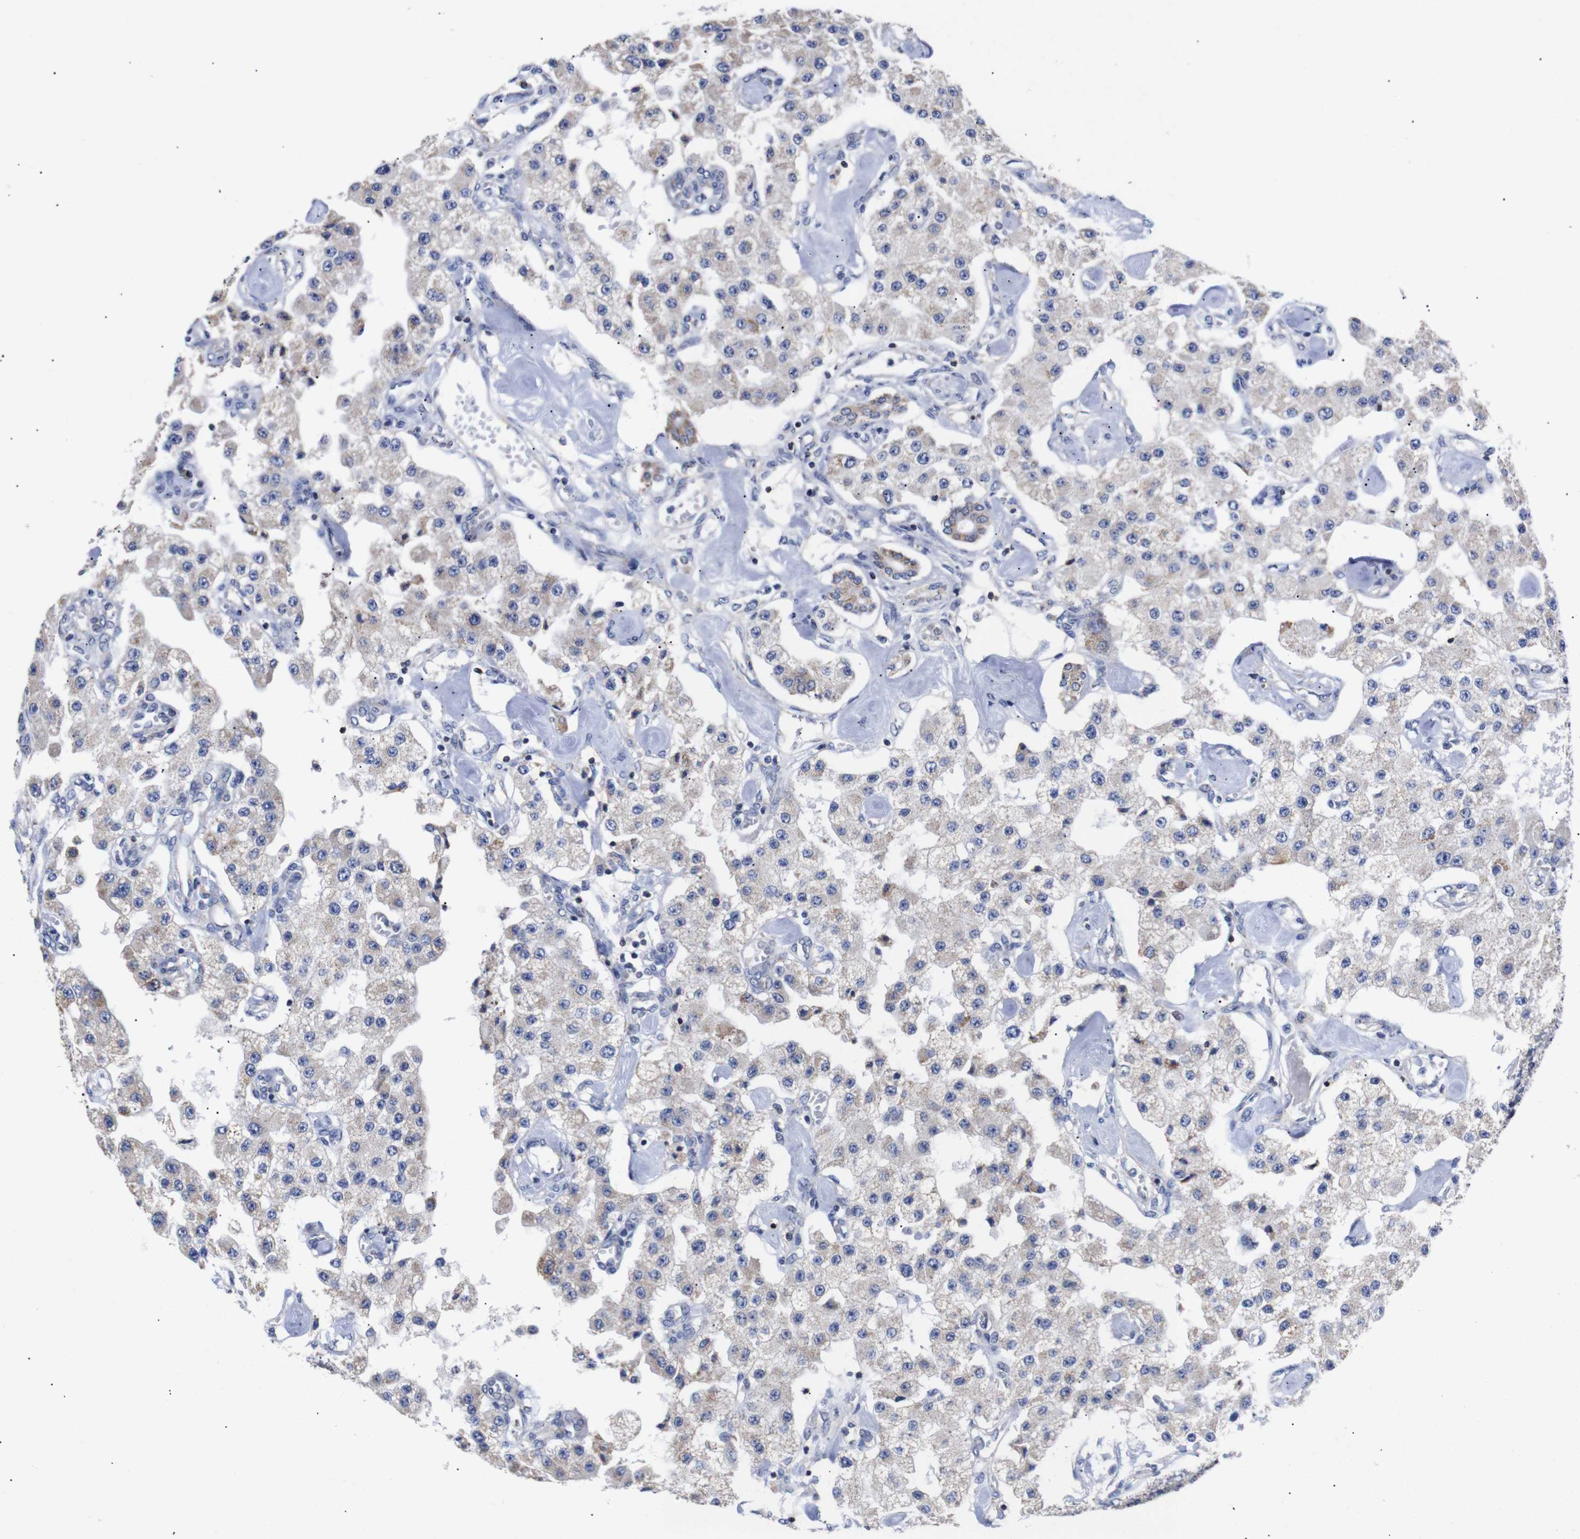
{"staining": {"intensity": "weak", "quantity": "<25%", "location": "cytoplasmic/membranous"}, "tissue": "carcinoid", "cell_type": "Tumor cells", "image_type": "cancer", "snomed": [{"axis": "morphology", "description": "Carcinoid, malignant, NOS"}, {"axis": "topography", "description": "Pancreas"}], "caption": "Tumor cells are negative for protein expression in human carcinoid. (DAB immunohistochemistry (IHC), high magnification).", "gene": "OPN3", "patient": {"sex": "male", "age": 41}}